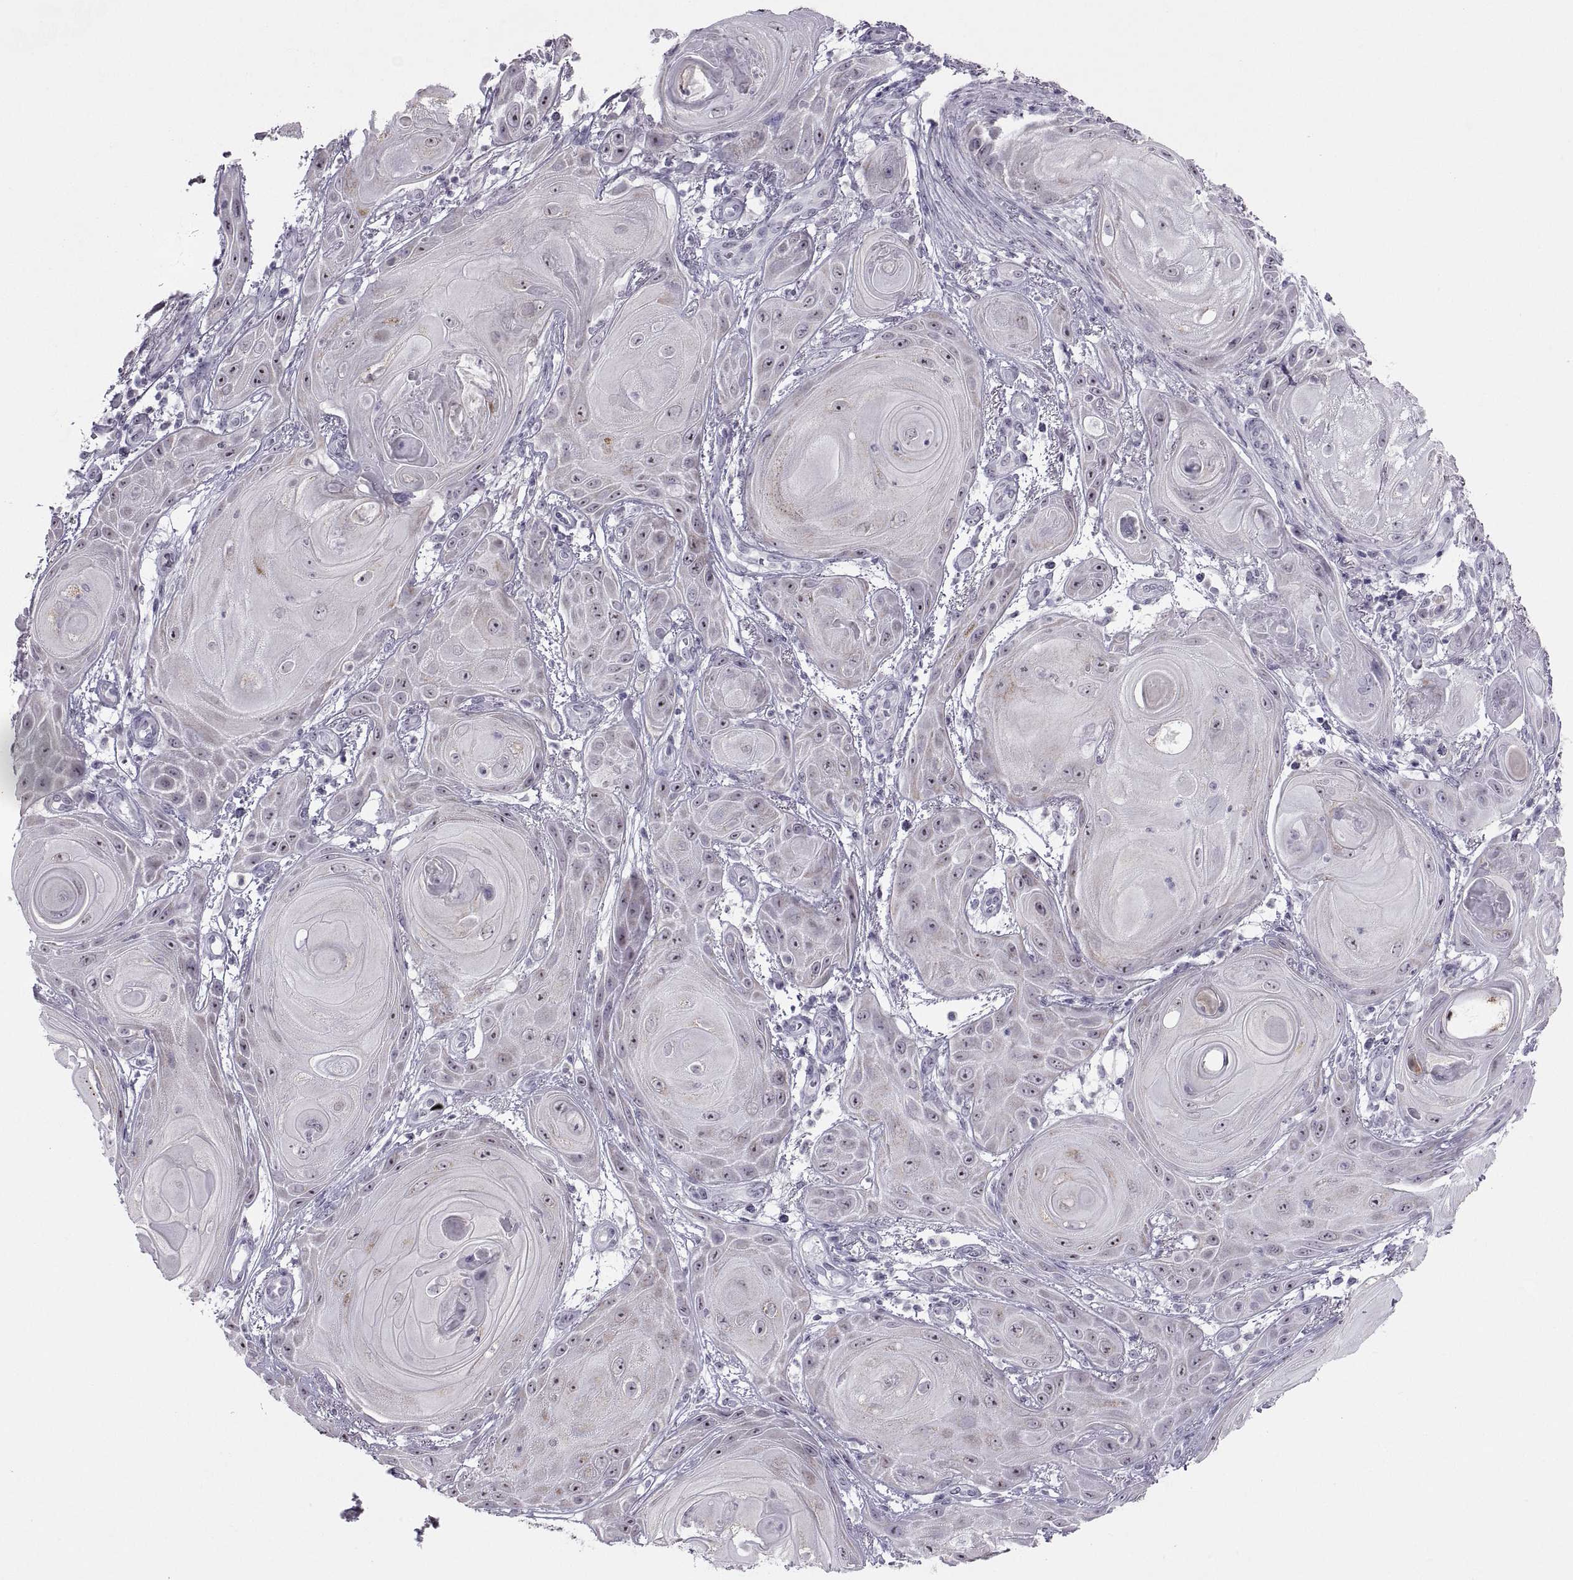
{"staining": {"intensity": "weak", "quantity": "<25%", "location": "cytoplasmic/membranous"}, "tissue": "skin cancer", "cell_type": "Tumor cells", "image_type": "cancer", "snomed": [{"axis": "morphology", "description": "Squamous cell carcinoma, NOS"}, {"axis": "topography", "description": "Skin"}], "caption": "A high-resolution histopathology image shows IHC staining of skin cancer (squamous cell carcinoma), which demonstrates no significant positivity in tumor cells. The staining was performed using DAB to visualize the protein expression in brown, while the nuclei were stained in blue with hematoxylin (Magnification: 20x).", "gene": "ASIC2", "patient": {"sex": "male", "age": 62}}